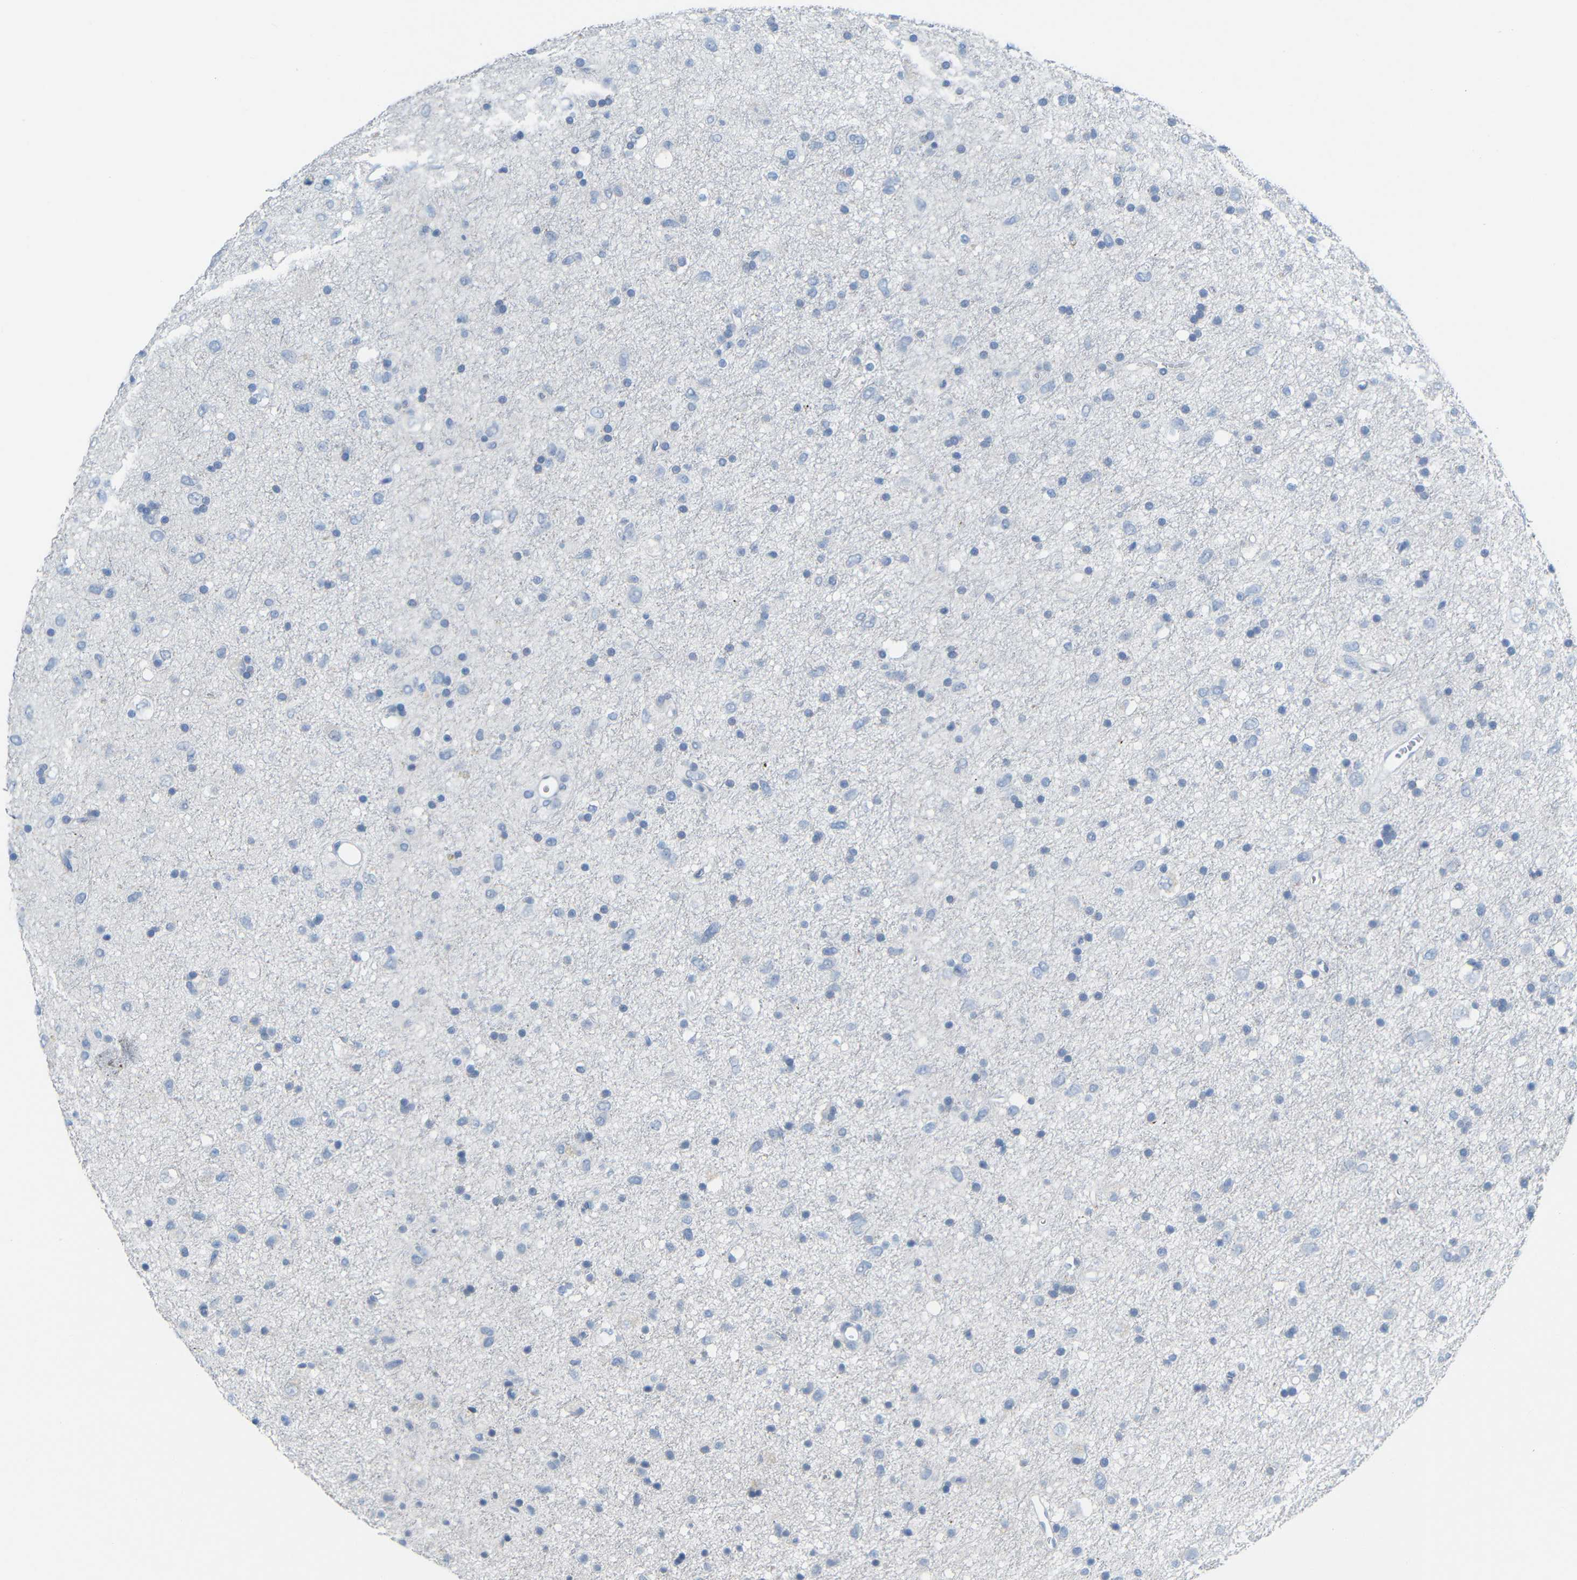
{"staining": {"intensity": "negative", "quantity": "none", "location": "none"}, "tissue": "glioma", "cell_type": "Tumor cells", "image_type": "cancer", "snomed": [{"axis": "morphology", "description": "Glioma, malignant, Low grade"}, {"axis": "topography", "description": "Brain"}], "caption": "A histopathology image of malignant glioma (low-grade) stained for a protein demonstrates no brown staining in tumor cells.", "gene": "C15orf48", "patient": {"sex": "male", "age": 77}}